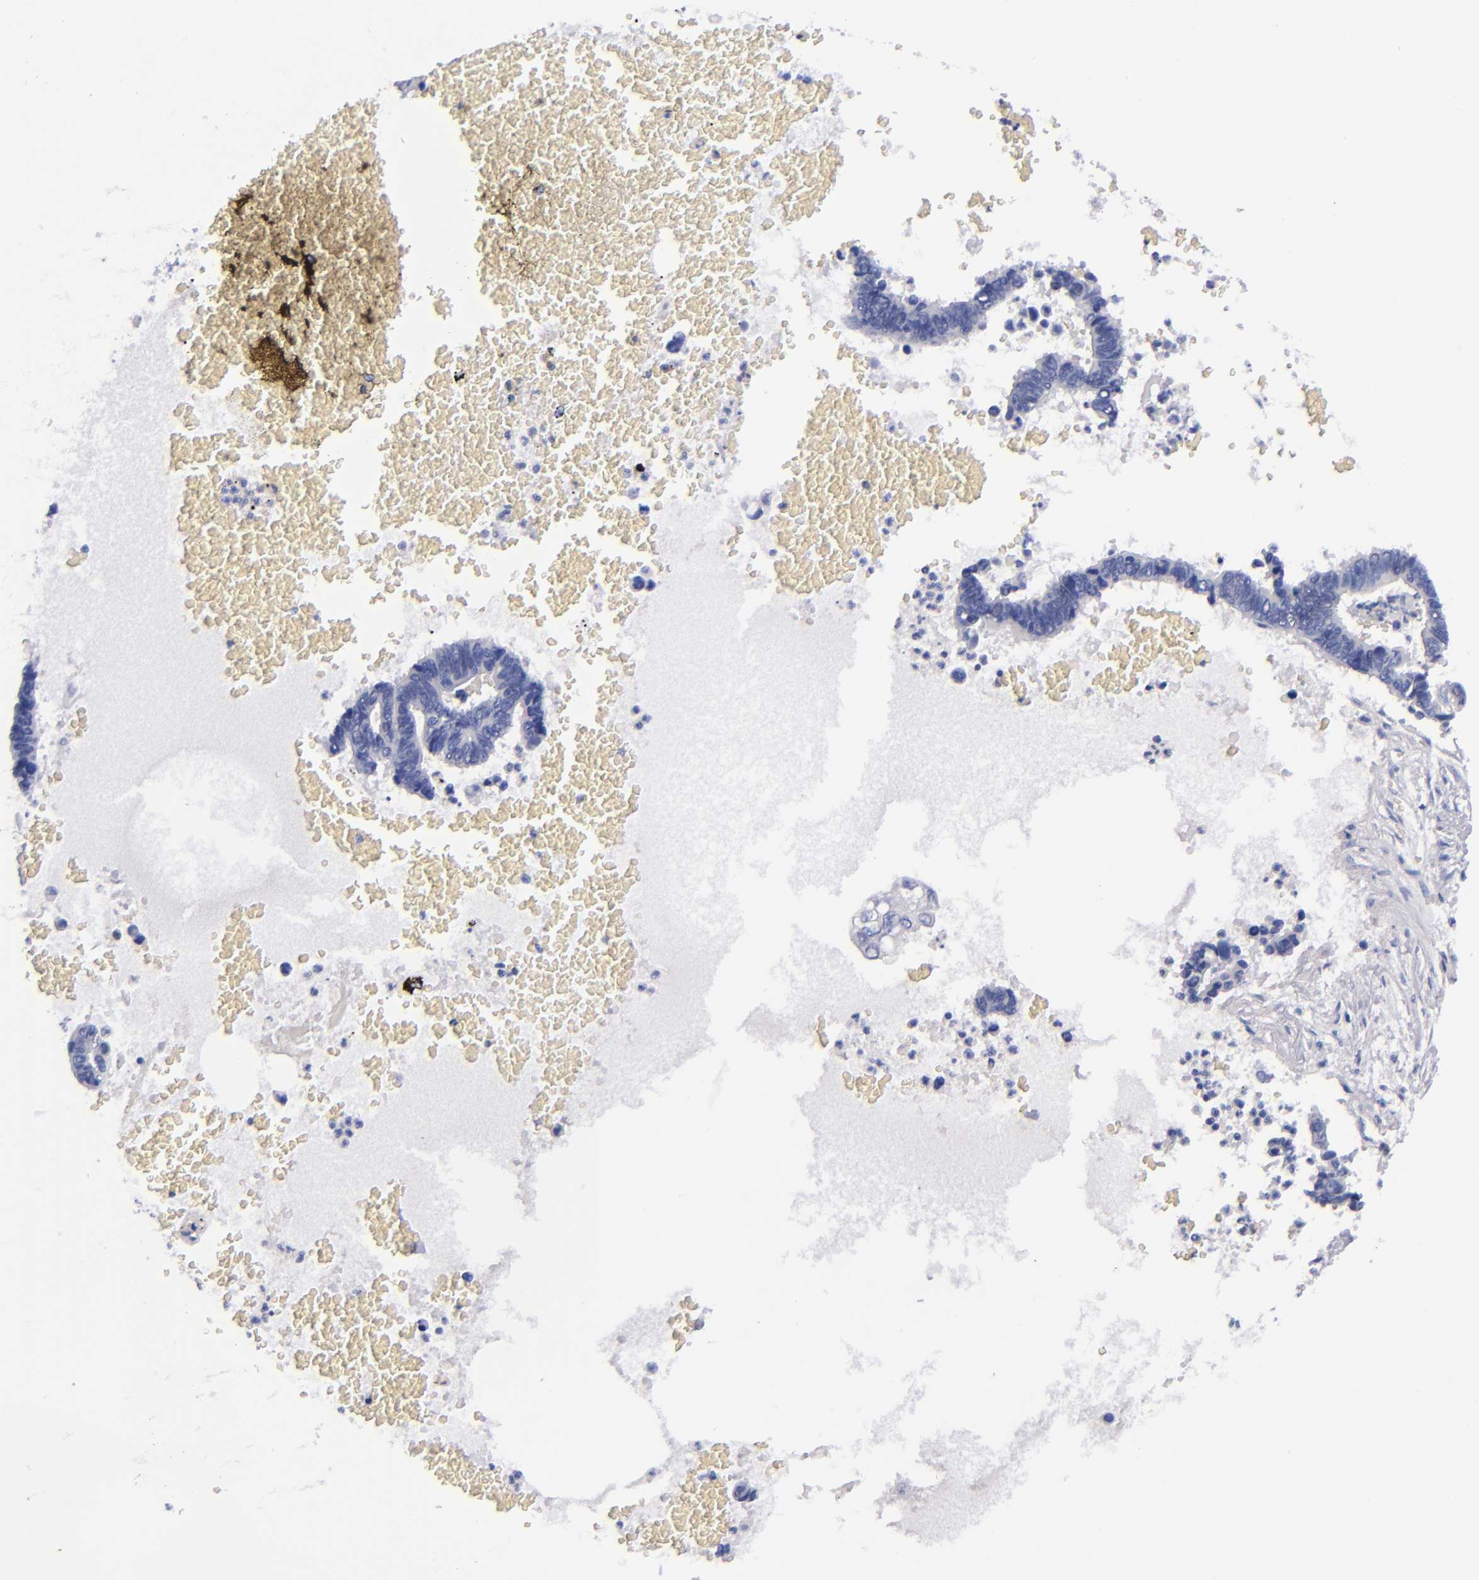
{"staining": {"intensity": "negative", "quantity": "none", "location": "none"}, "tissue": "pancreatic cancer", "cell_type": "Tumor cells", "image_type": "cancer", "snomed": [{"axis": "morphology", "description": "Adenocarcinoma, NOS"}, {"axis": "topography", "description": "Pancreas"}], "caption": "Pancreatic cancer (adenocarcinoma) was stained to show a protein in brown. There is no significant staining in tumor cells. (DAB (3,3'-diaminobenzidine) immunohistochemistry (IHC) with hematoxylin counter stain).", "gene": "MCM7", "patient": {"sex": "female", "age": 70}}